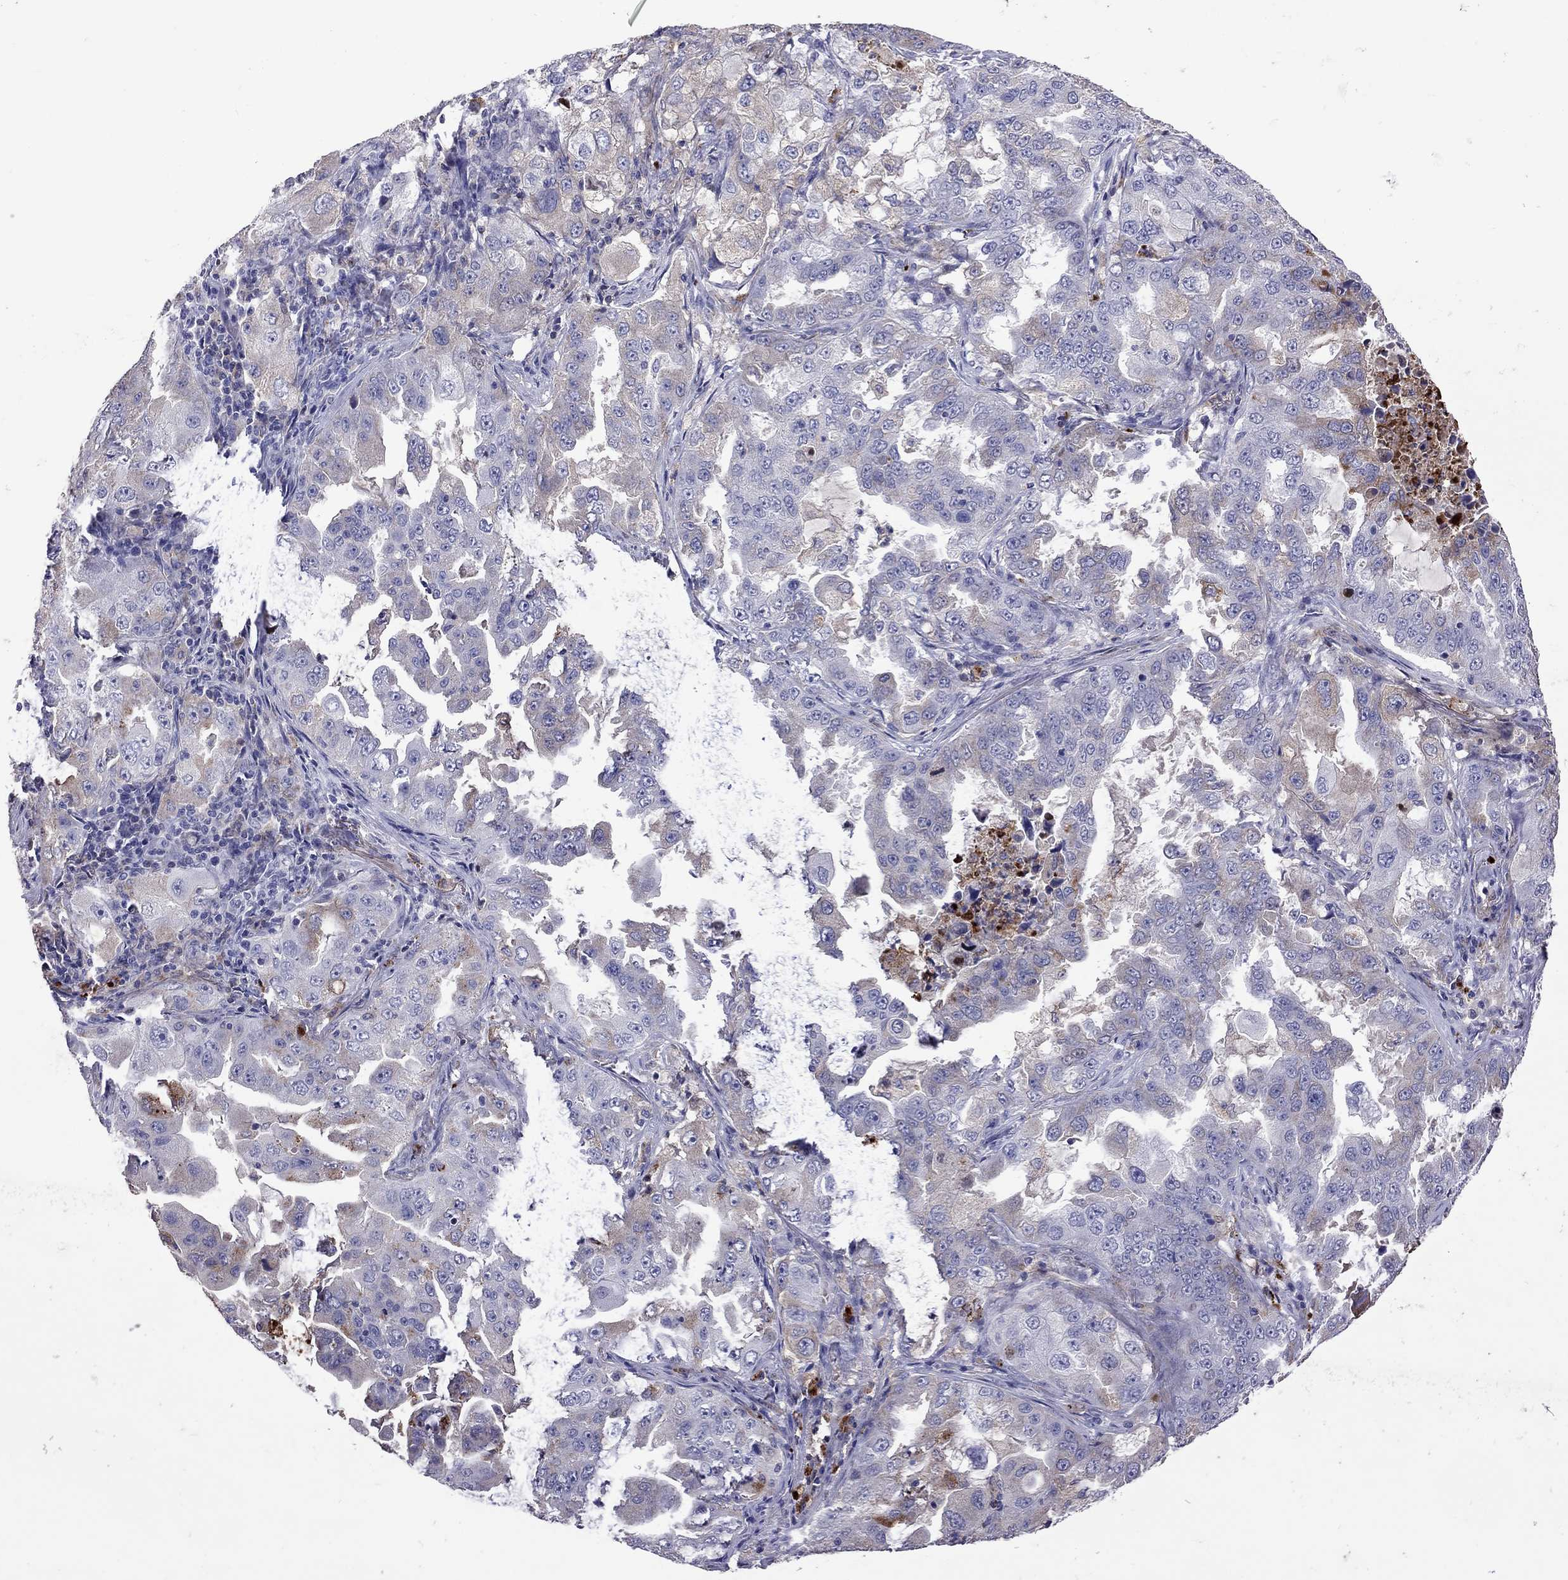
{"staining": {"intensity": "negative", "quantity": "none", "location": "none"}, "tissue": "lung cancer", "cell_type": "Tumor cells", "image_type": "cancer", "snomed": [{"axis": "morphology", "description": "Adenocarcinoma, NOS"}, {"axis": "topography", "description": "Lung"}], "caption": "Protein analysis of adenocarcinoma (lung) exhibits no significant expression in tumor cells.", "gene": "SERPINA3", "patient": {"sex": "female", "age": 61}}